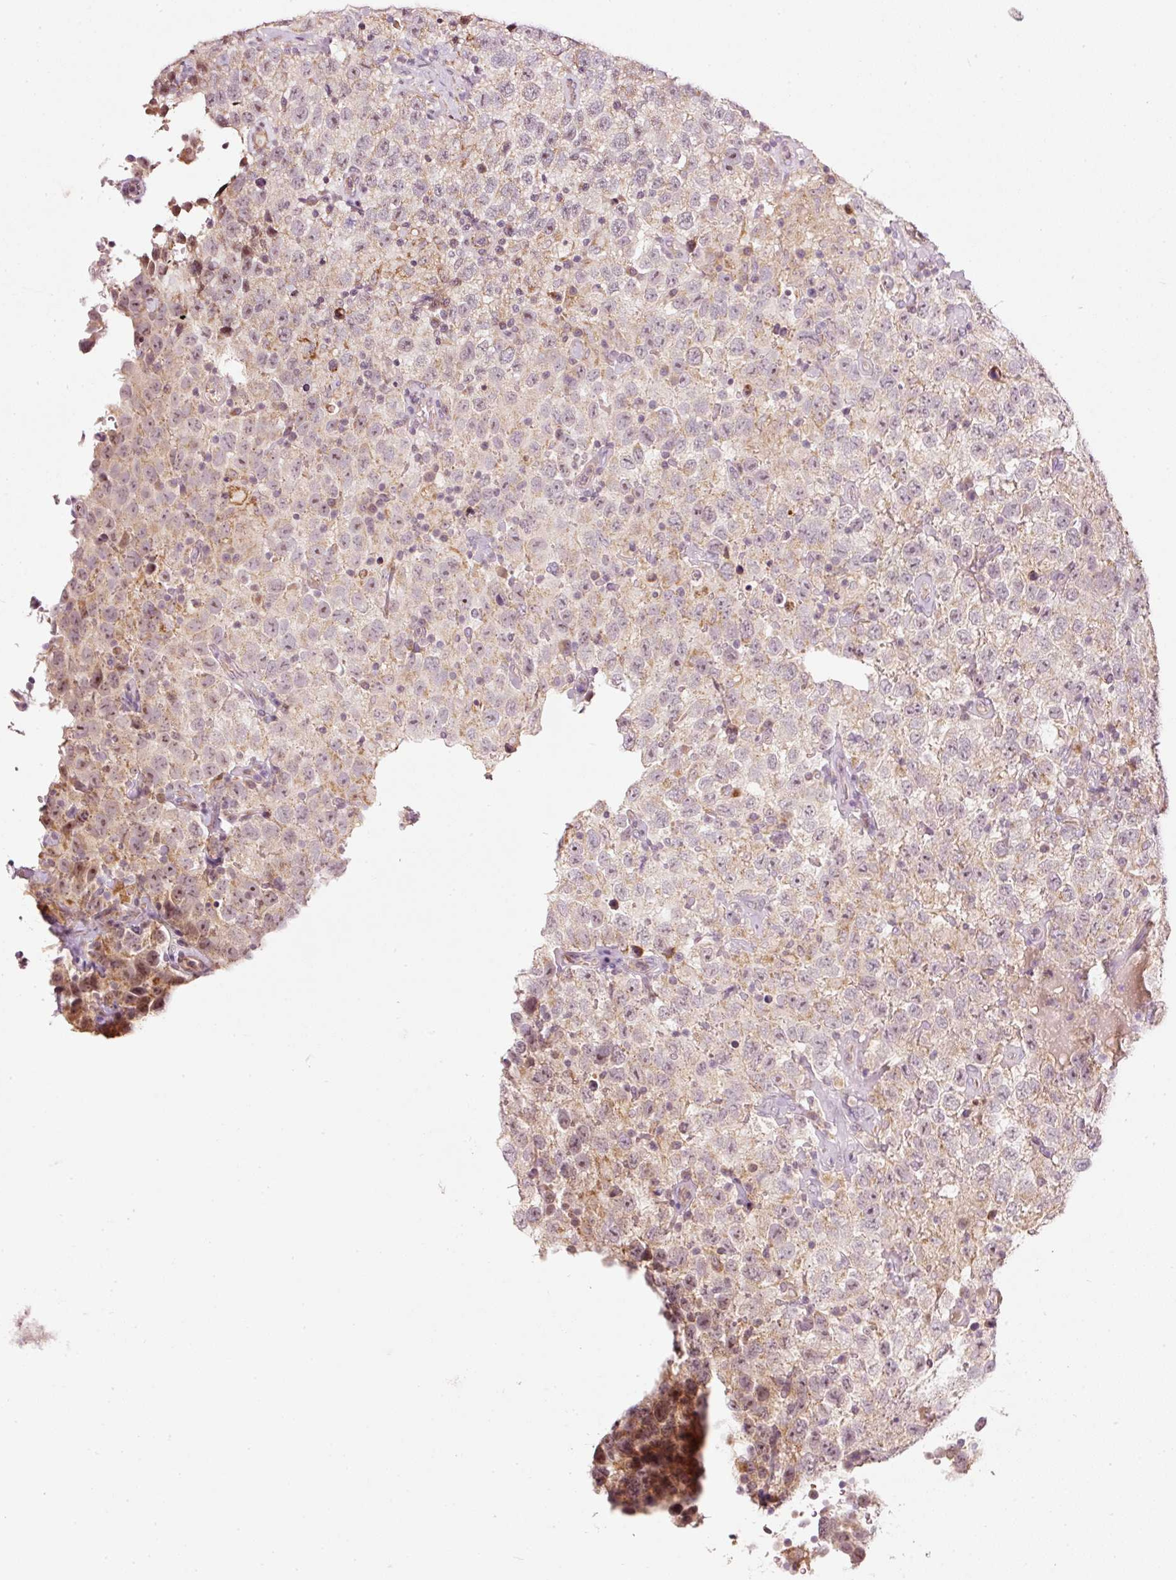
{"staining": {"intensity": "weak", "quantity": "<25%", "location": "cytoplasmic/membranous"}, "tissue": "testis cancer", "cell_type": "Tumor cells", "image_type": "cancer", "snomed": [{"axis": "morphology", "description": "Seminoma, NOS"}, {"axis": "topography", "description": "Testis"}], "caption": "A high-resolution histopathology image shows immunohistochemistry (IHC) staining of seminoma (testis), which displays no significant staining in tumor cells.", "gene": "CDC20B", "patient": {"sex": "male", "age": 41}}